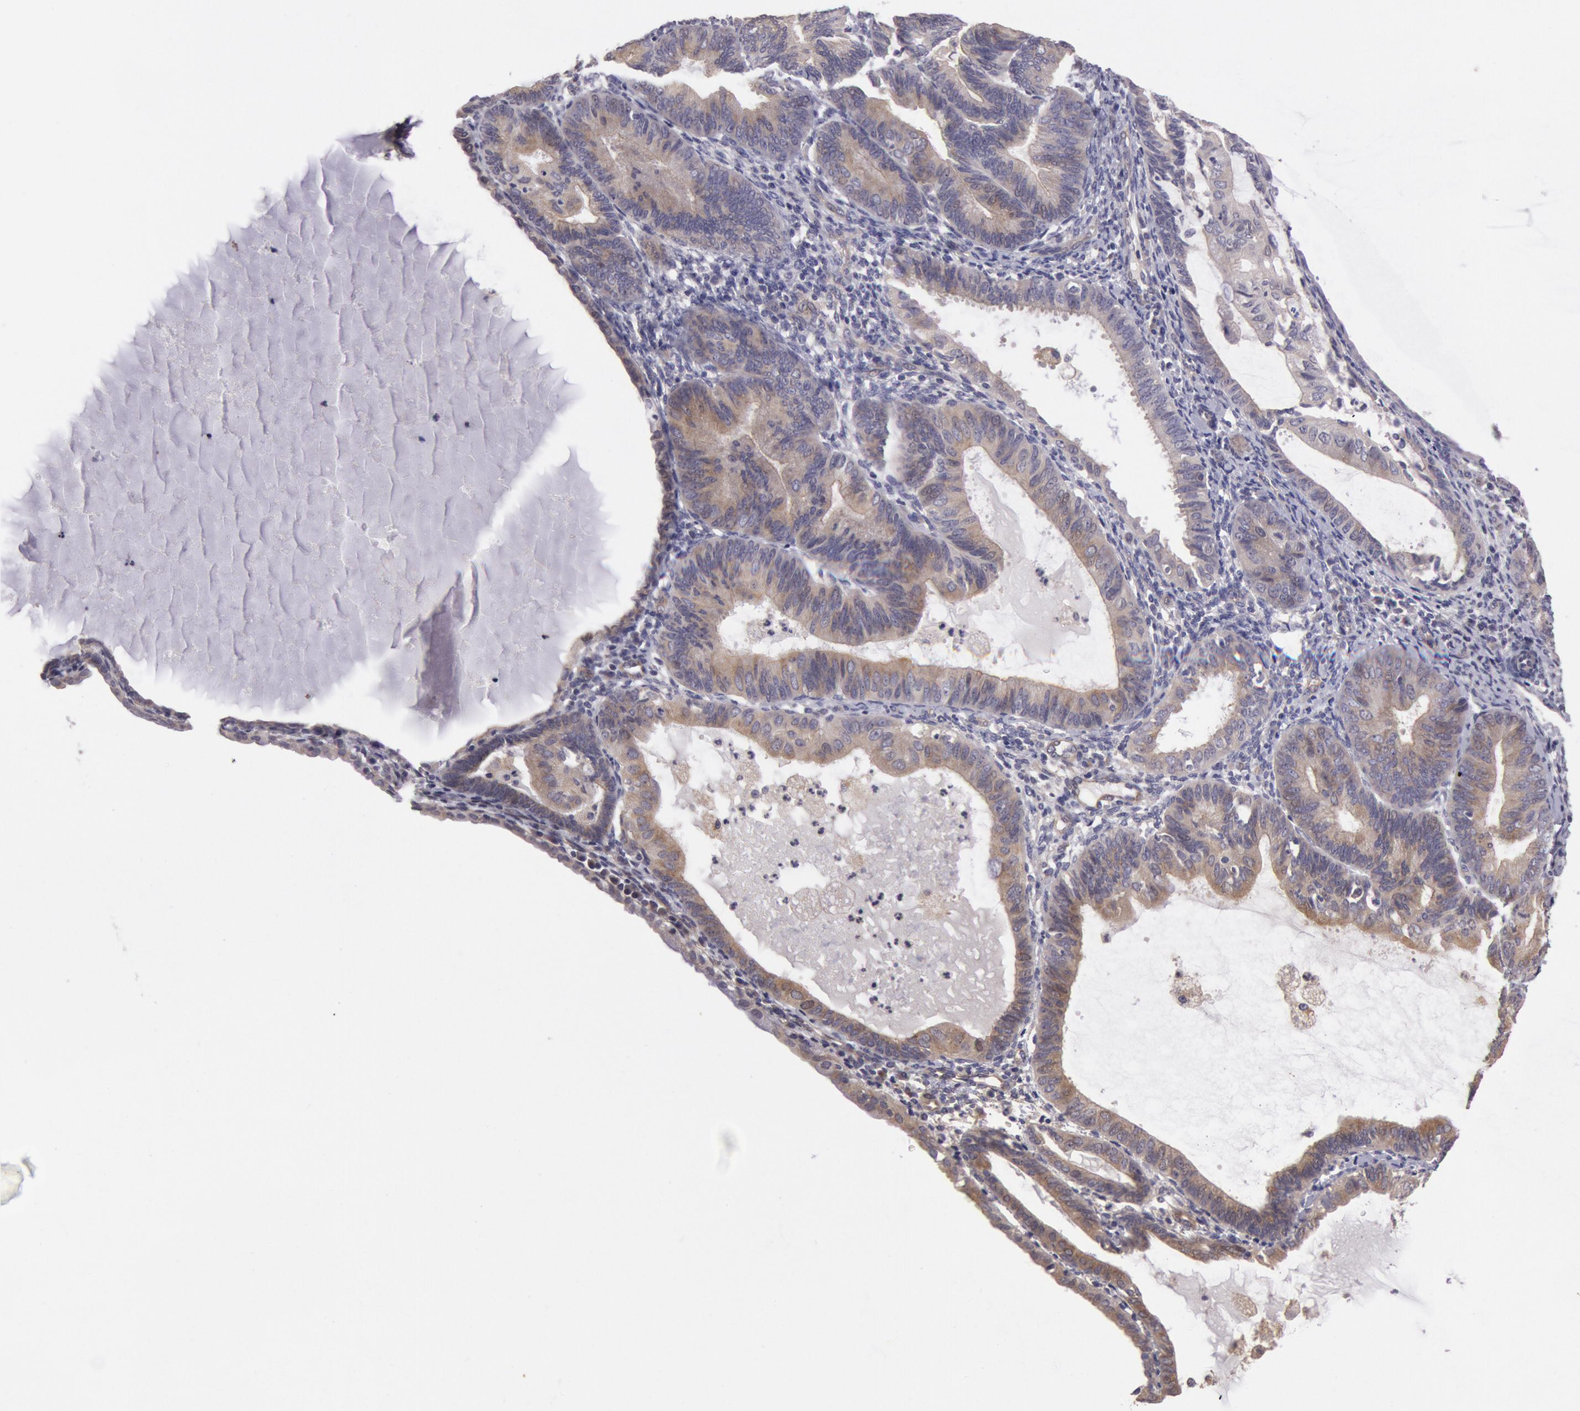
{"staining": {"intensity": "negative", "quantity": "none", "location": "none"}, "tissue": "endometrial cancer", "cell_type": "Tumor cells", "image_type": "cancer", "snomed": [{"axis": "morphology", "description": "Adenocarcinoma, NOS"}, {"axis": "topography", "description": "Endometrium"}], "caption": "Adenocarcinoma (endometrial) stained for a protein using immunohistochemistry (IHC) demonstrates no staining tumor cells.", "gene": "AMOTL1", "patient": {"sex": "female", "age": 63}}